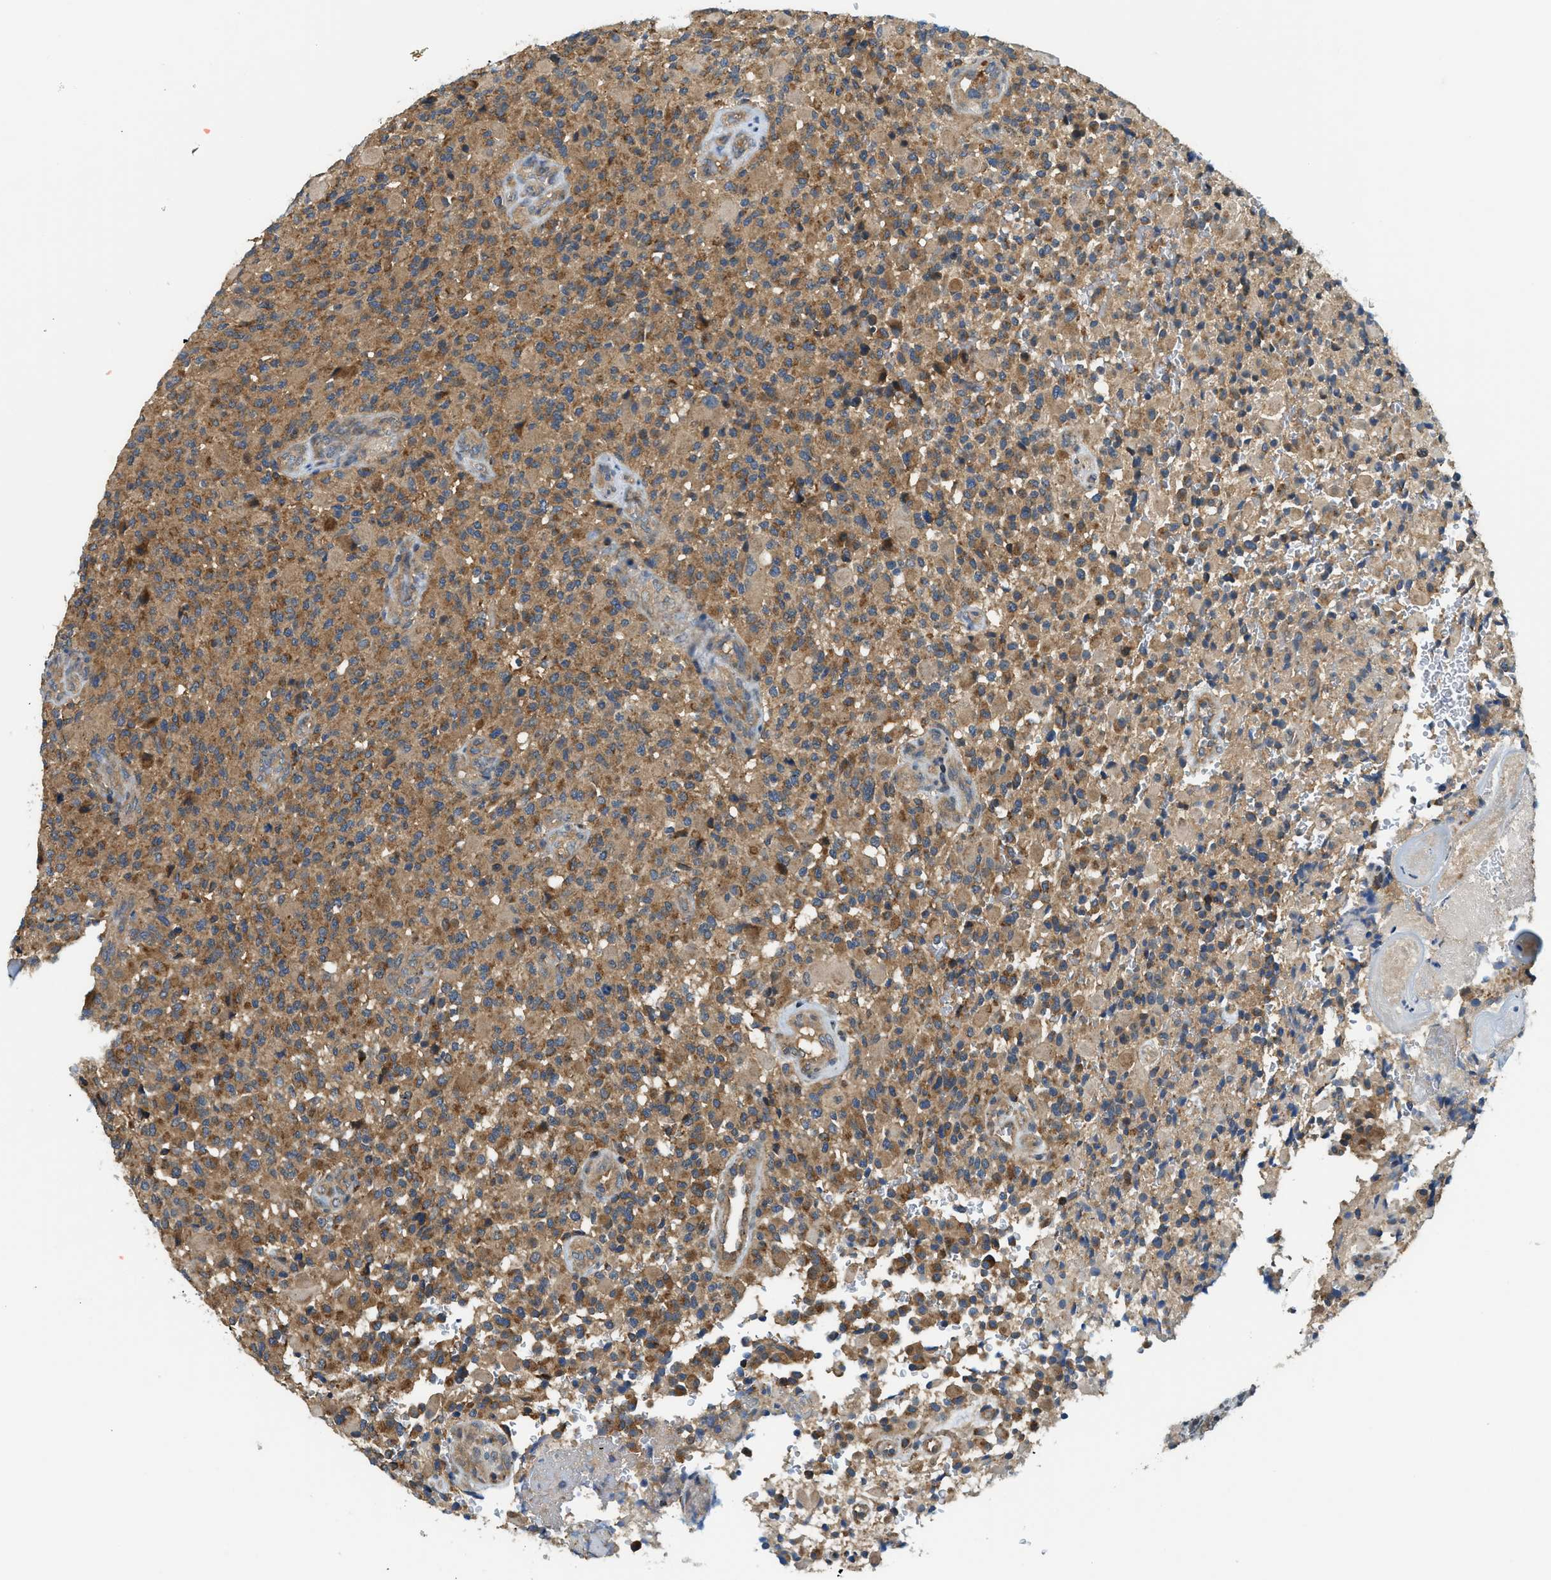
{"staining": {"intensity": "moderate", "quantity": ">75%", "location": "cytoplasmic/membranous"}, "tissue": "glioma", "cell_type": "Tumor cells", "image_type": "cancer", "snomed": [{"axis": "morphology", "description": "Glioma, malignant, High grade"}, {"axis": "topography", "description": "Brain"}], "caption": "Protein staining of malignant high-grade glioma tissue reveals moderate cytoplasmic/membranous staining in about >75% of tumor cells. (DAB IHC, brown staining for protein, blue staining for nuclei).", "gene": "KCNK1", "patient": {"sex": "male", "age": 71}}